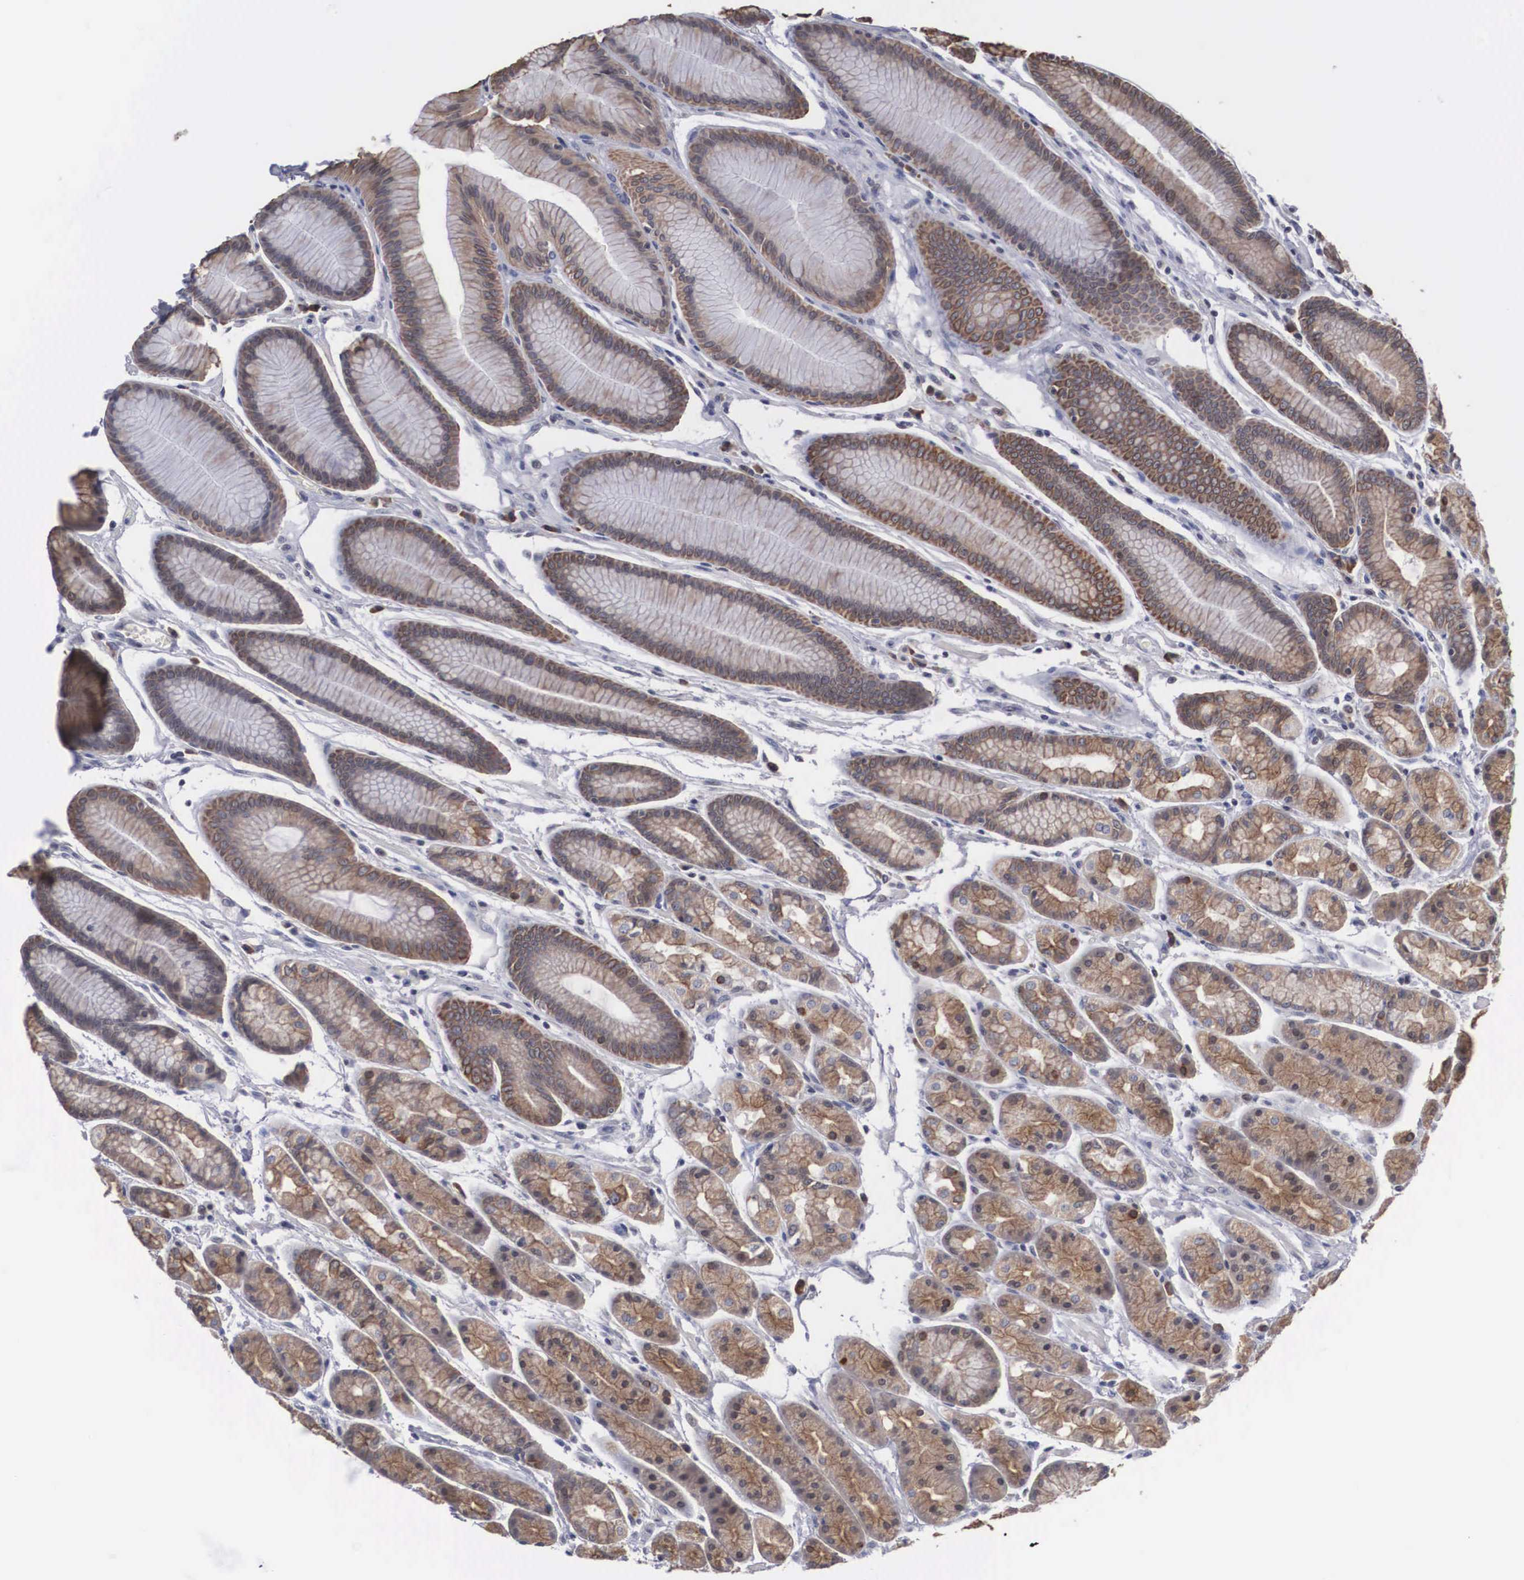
{"staining": {"intensity": "moderate", "quantity": "25%-75%", "location": "cytoplasmic/membranous"}, "tissue": "stomach", "cell_type": "Glandular cells", "image_type": "normal", "snomed": [{"axis": "morphology", "description": "Normal tissue, NOS"}, {"axis": "topography", "description": "Stomach, upper"}], "caption": "Brown immunohistochemical staining in unremarkable stomach exhibits moderate cytoplasmic/membranous positivity in about 25%-75% of glandular cells.", "gene": "WDR89", "patient": {"sex": "male", "age": 72}}